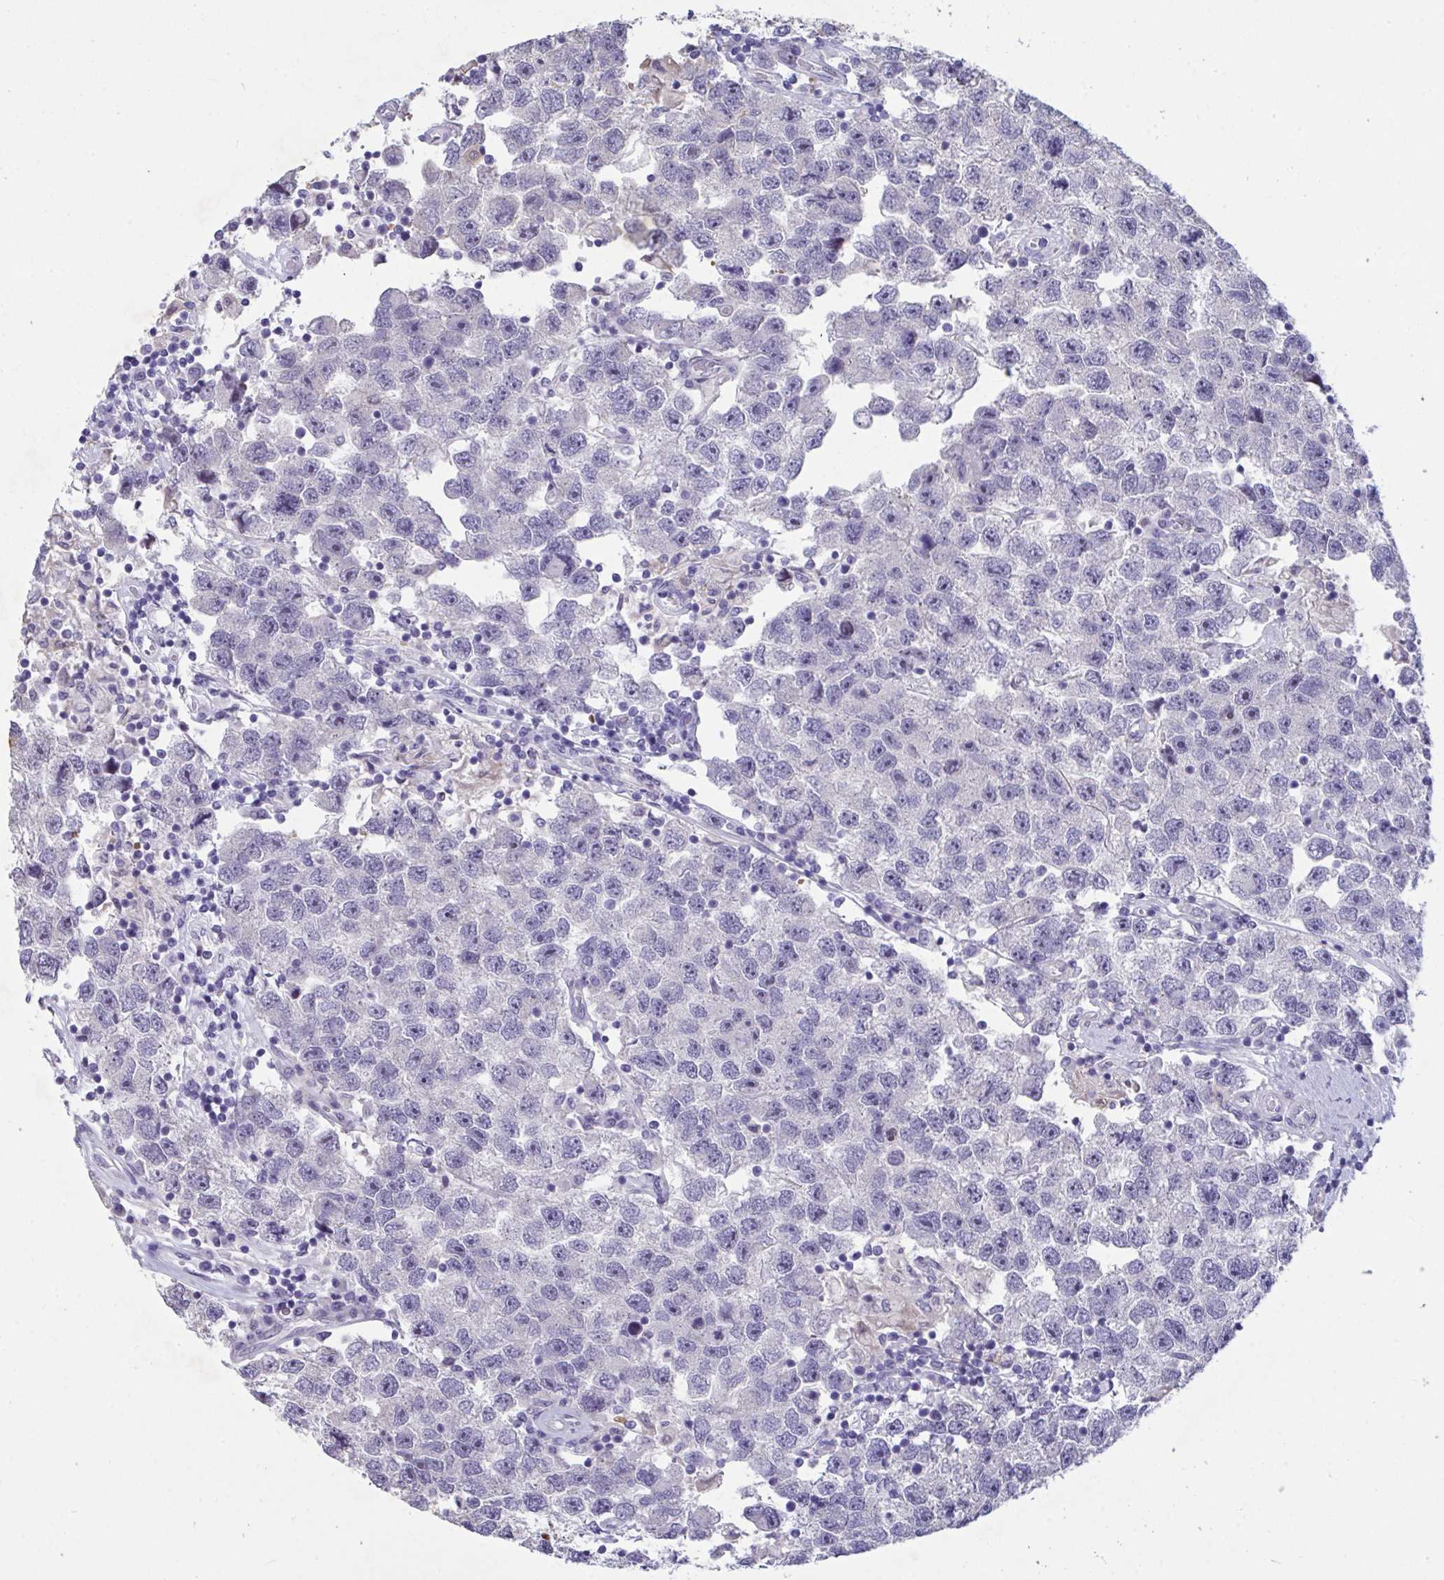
{"staining": {"intensity": "negative", "quantity": "none", "location": "none"}, "tissue": "testis cancer", "cell_type": "Tumor cells", "image_type": "cancer", "snomed": [{"axis": "morphology", "description": "Seminoma, NOS"}, {"axis": "topography", "description": "Testis"}], "caption": "Human seminoma (testis) stained for a protein using immunohistochemistry demonstrates no expression in tumor cells.", "gene": "PELI2", "patient": {"sex": "male", "age": 26}}